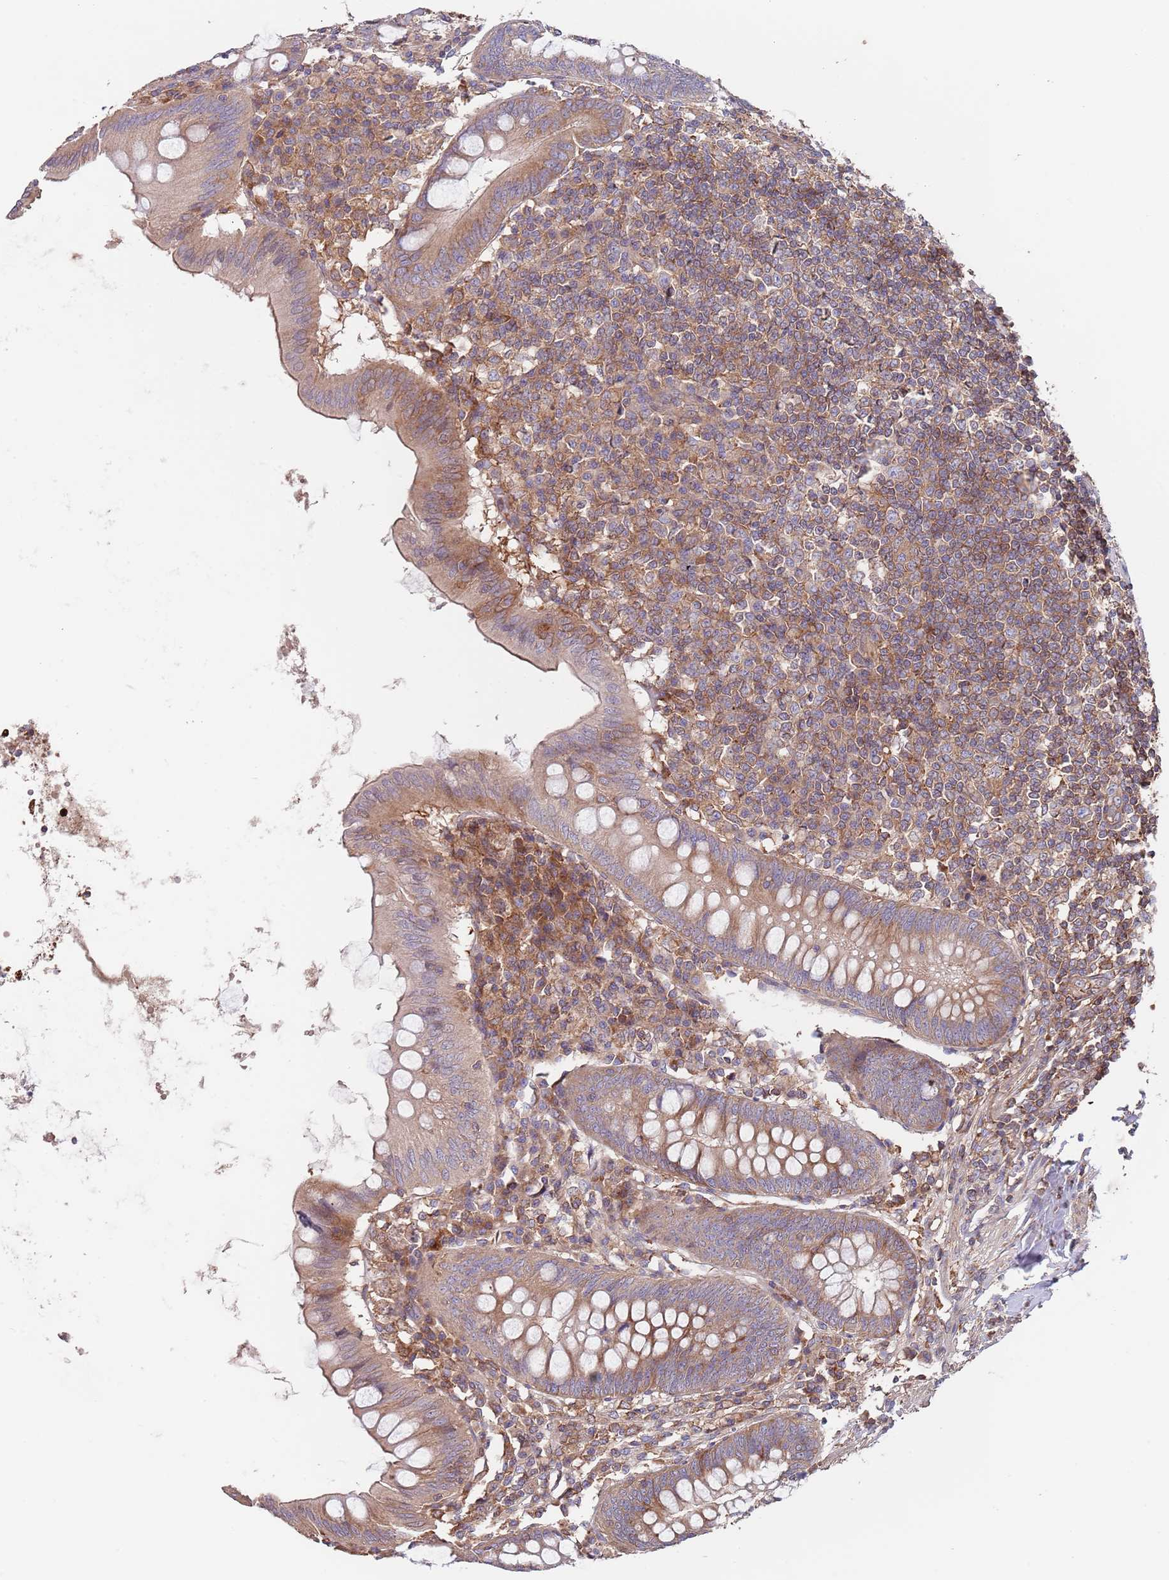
{"staining": {"intensity": "moderate", "quantity": ">75%", "location": "cytoplasmic/membranous"}, "tissue": "appendix", "cell_type": "Glandular cells", "image_type": "normal", "snomed": [{"axis": "morphology", "description": "Normal tissue, NOS"}, {"axis": "topography", "description": "Appendix"}], "caption": "Immunohistochemistry (IHC) micrograph of benign appendix stained for a protein (brown), which demonstrates medium levels of moderate cytoplasmic/membranous positivity in about >75% of glandular cells.", "gene": "RNF19B", "patient": {"sex": "female", "age": 54}}